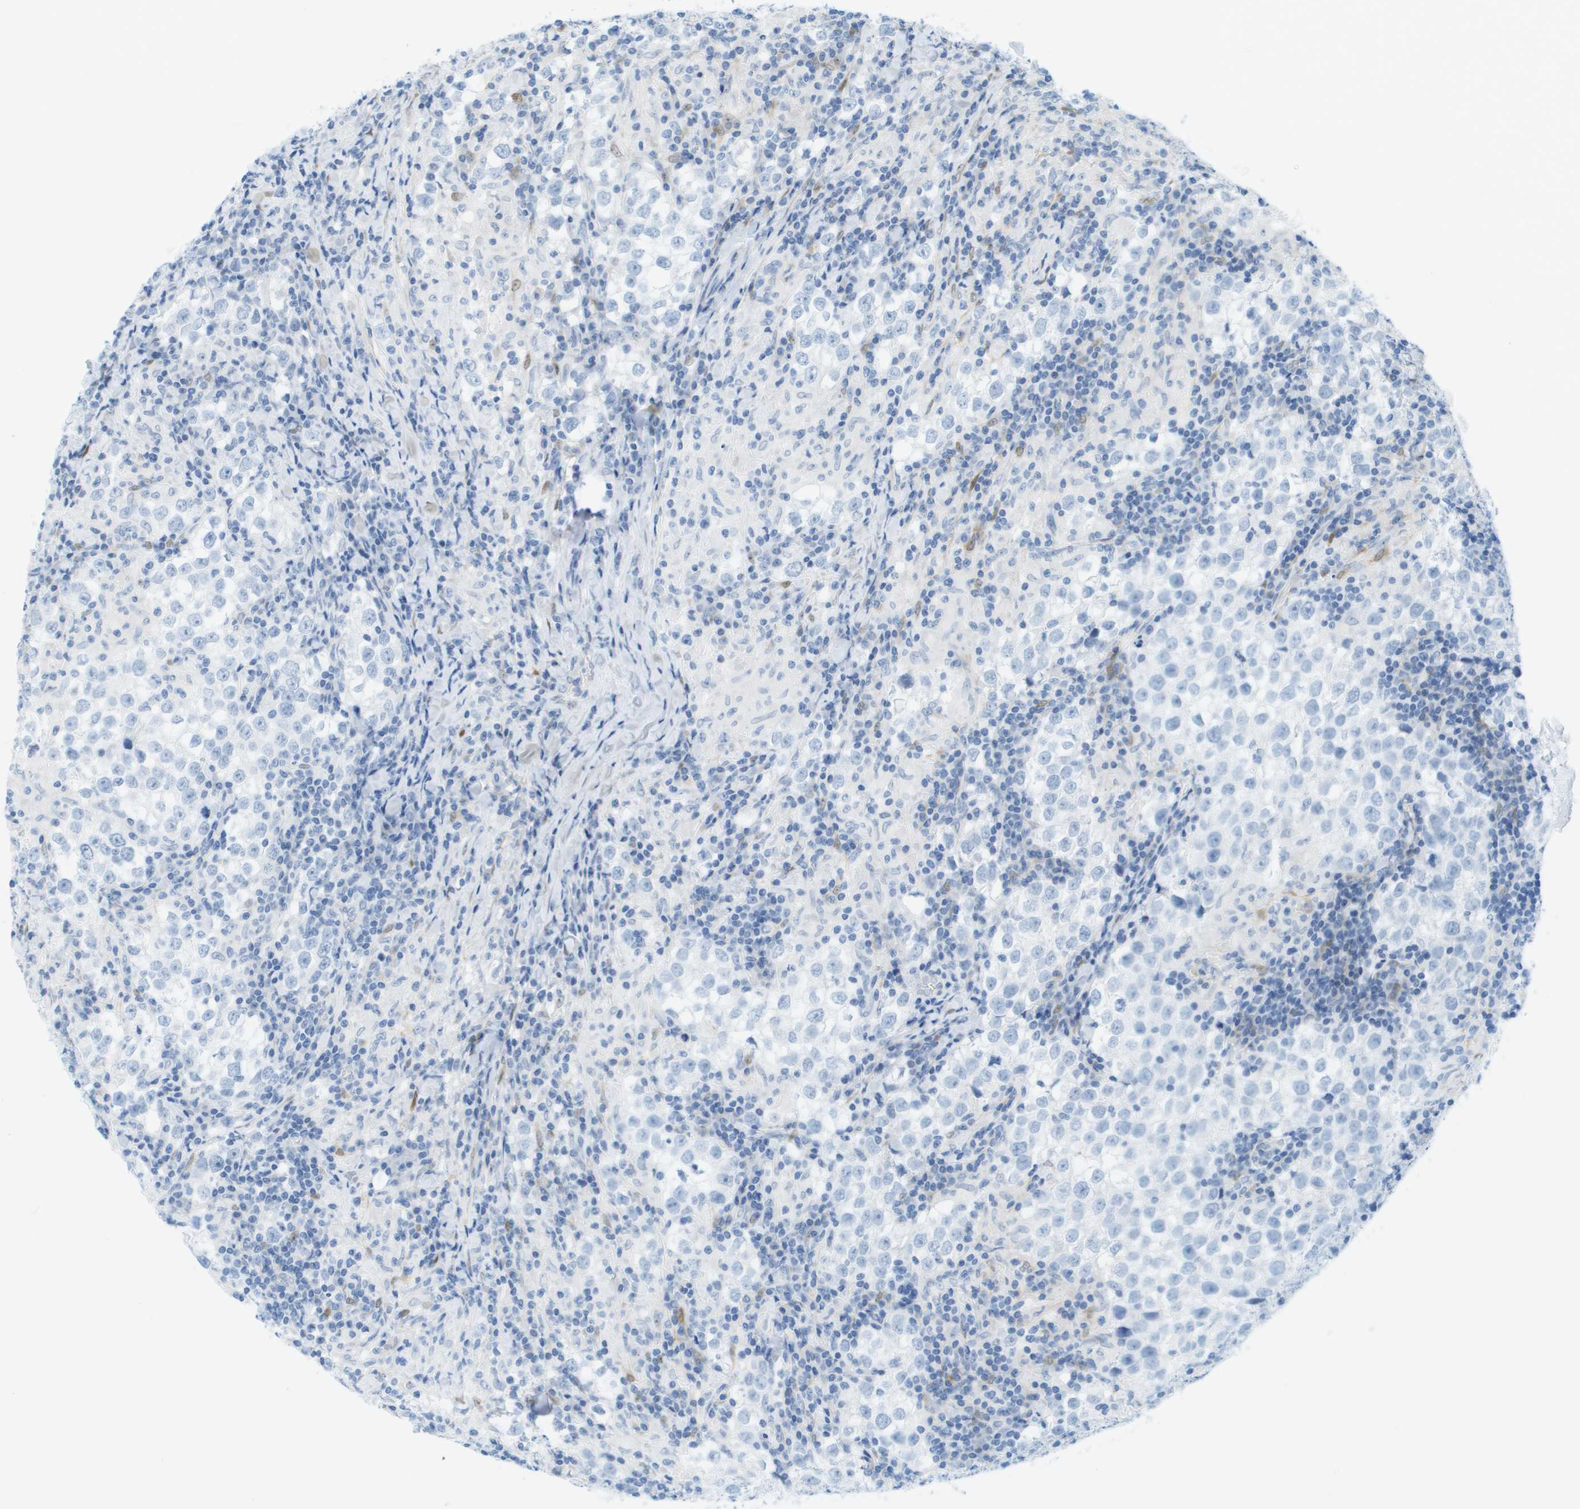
{"staining": {"intensity": "negative", "quantity": "none", "location": "none"}, "tissue": "testis cancer", "cell_type": "Tumor cells", "image_type": "cancer", "snomed": [{"axis": "morphology", "description": "Seminoma, NOS"}, {"axis": "morphology", "description": "Carcinoma, Embryonal, NOS"}, {"axis": "topography", "description": "Testis"}], "caption": "This is a image of immunohistochemistry staining of testis cancer (seminoma), which shows no staining in tumor cells. (DAB (3,3'-diaminobenzidine) immunohistochemistry visualized using brightfield microscopy, high magnification).", "gene": "CUL9", "patient": {"sex": "male", "age": 36}}